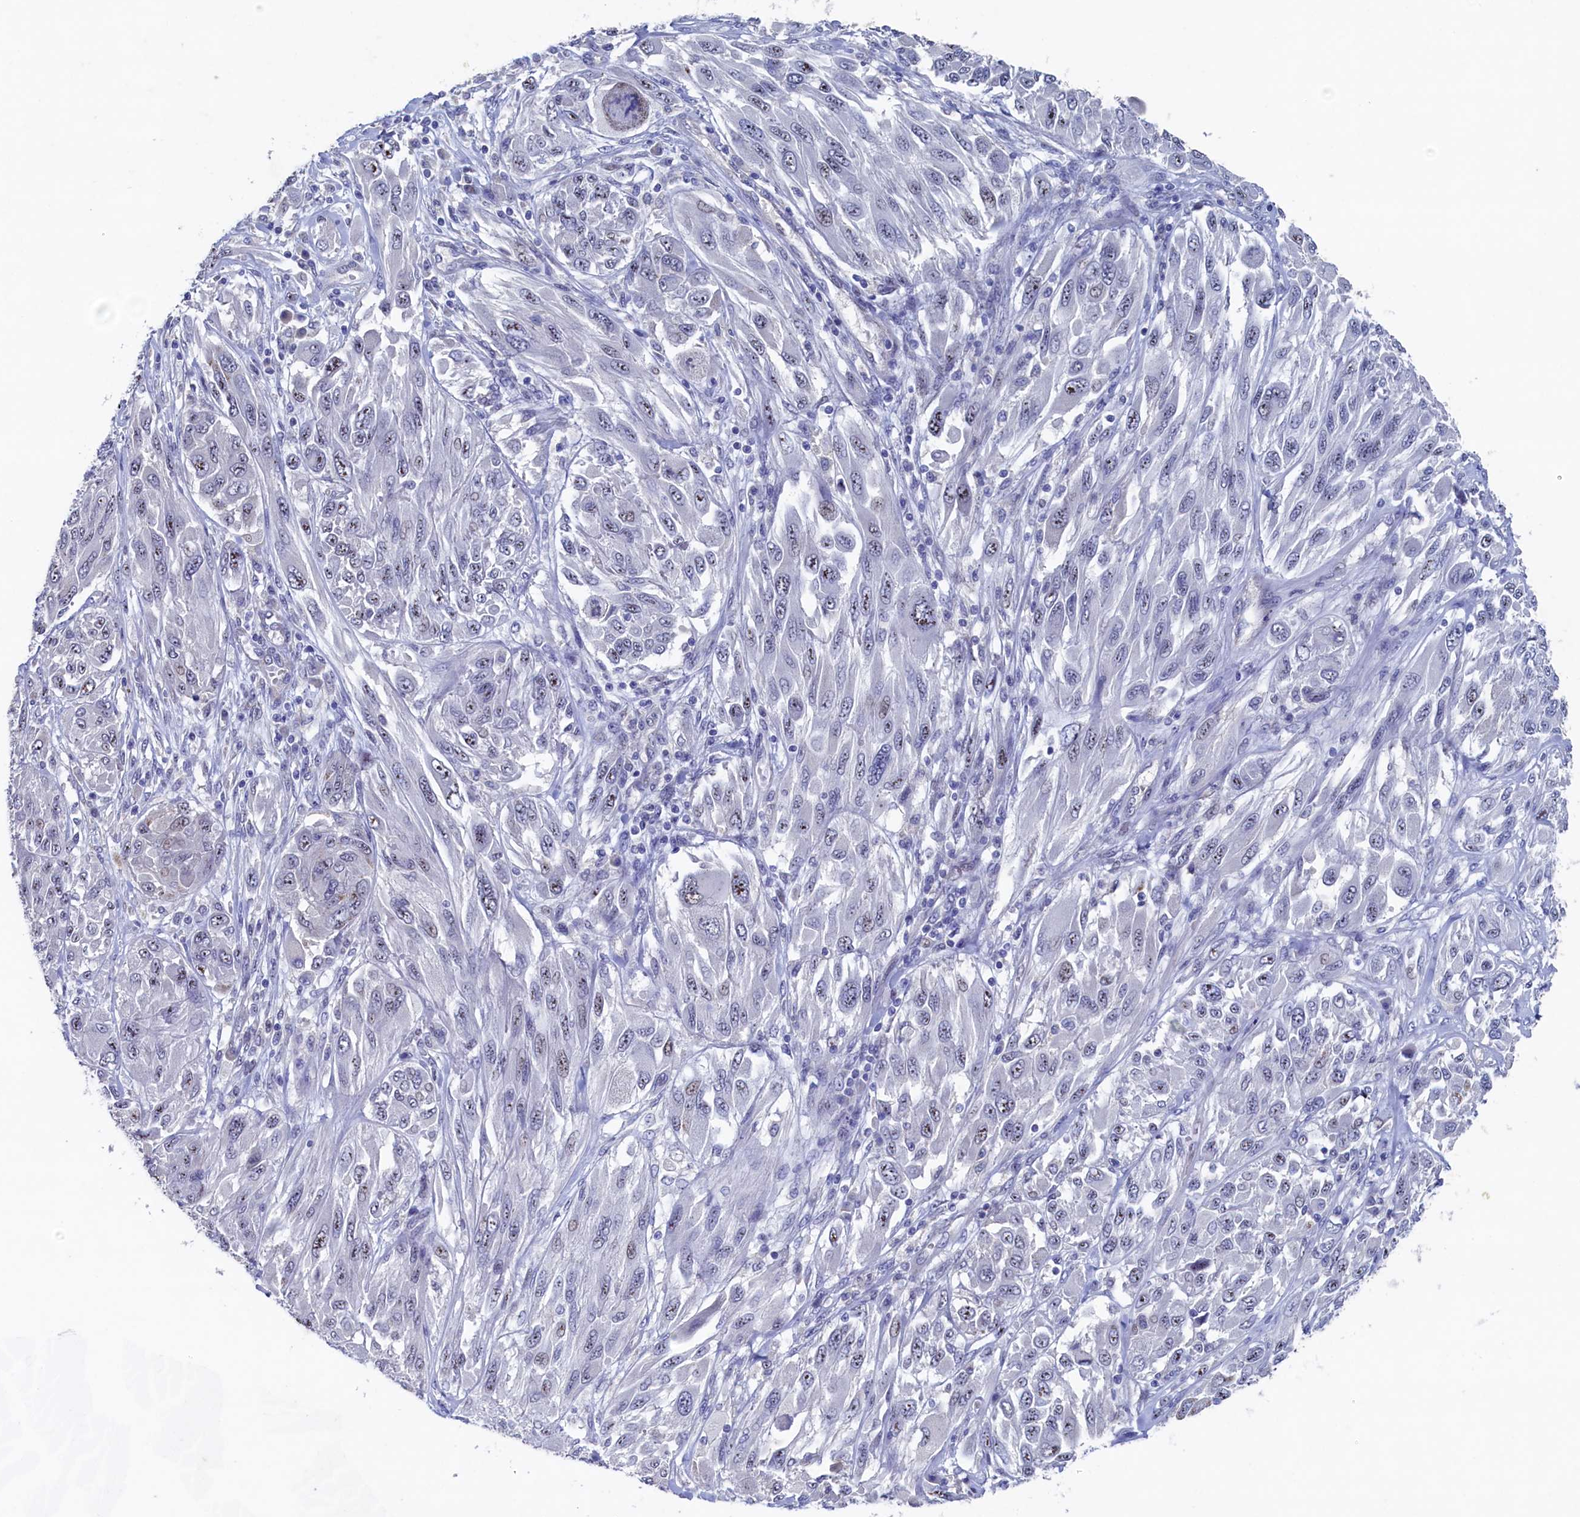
{"staining": {"intensity": "weak", "quantity": "25%-75%", "location": "nuclear"}, "tissue": "melanoma", "cell_type": "Tumor cells", "image_type": "cancer", "snomed": [{"axis": "morphology", "description": "Malignant melanoma, NOS"}, {"axis": "topography", "description": "Skin"}], "caption": "There is low levels of weak nuclear staining in tumor cells of melanoma, as demonstrated by immunohistochemical staining (brown color).", "gene": "CBLIF", "patient": {"sex": "female", "age": 91}}